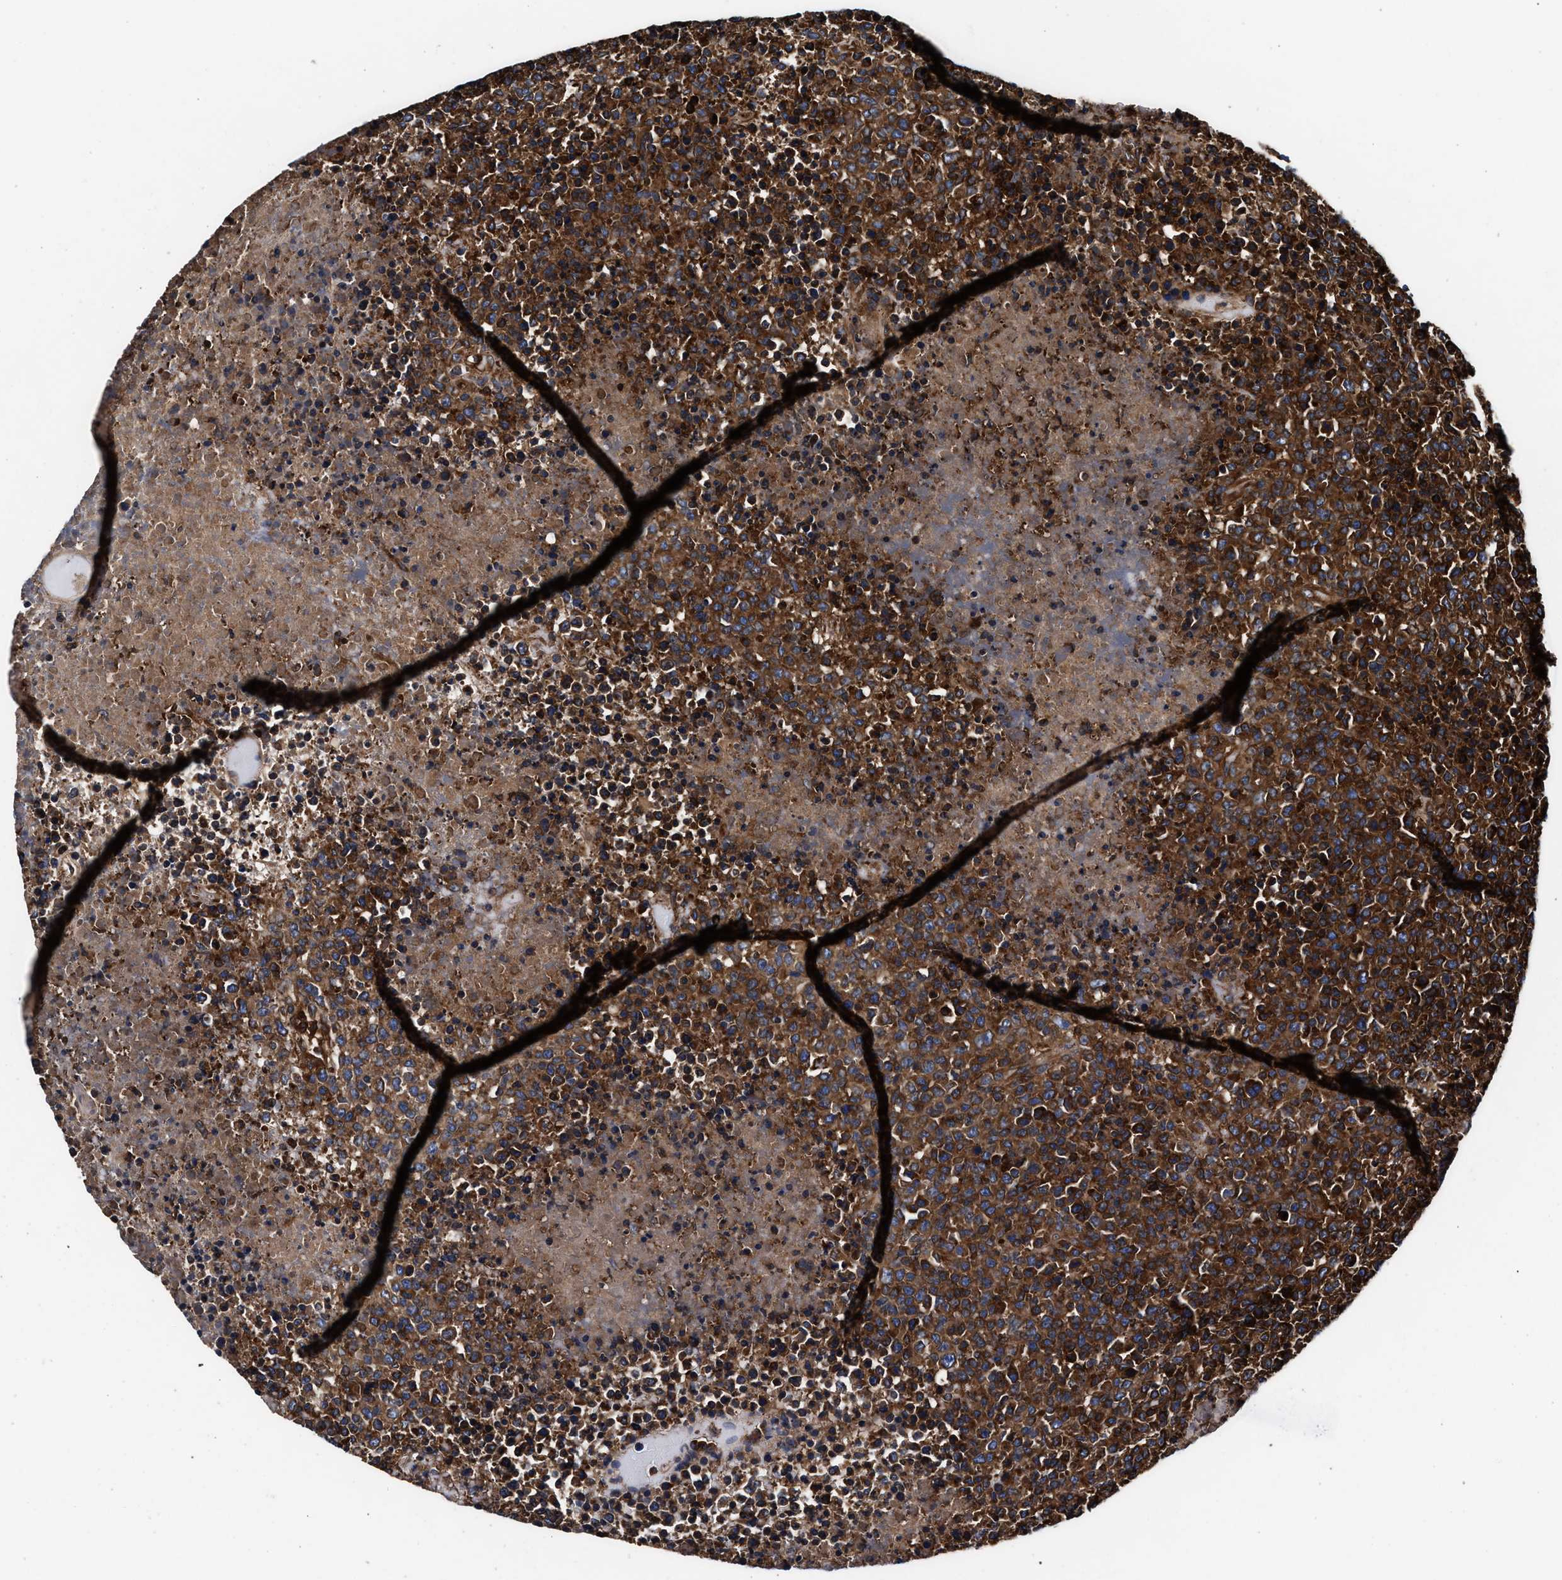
{"staining": {"intensity": "strong", "quantity": ">75%", "location": "cytoplasmic/membranous"}, "tissue": "lymphoma", "cell_type": "Tumor cells", "image_type": "cancer", "snomed": [{"axis": "morphology", "description": "Malignant lymphoma, non-Hodgkin's type, High grade"}, {"axis": "topography", "description": "Lymph node"}], "caption": "Human lymphoma stained with a brown dye exhibits strong cytoplasmic/membranous positive staining in about >75% of tumor cells.", "gene": "KYAT1", "patient": {"sex": "male", "age": 13}}